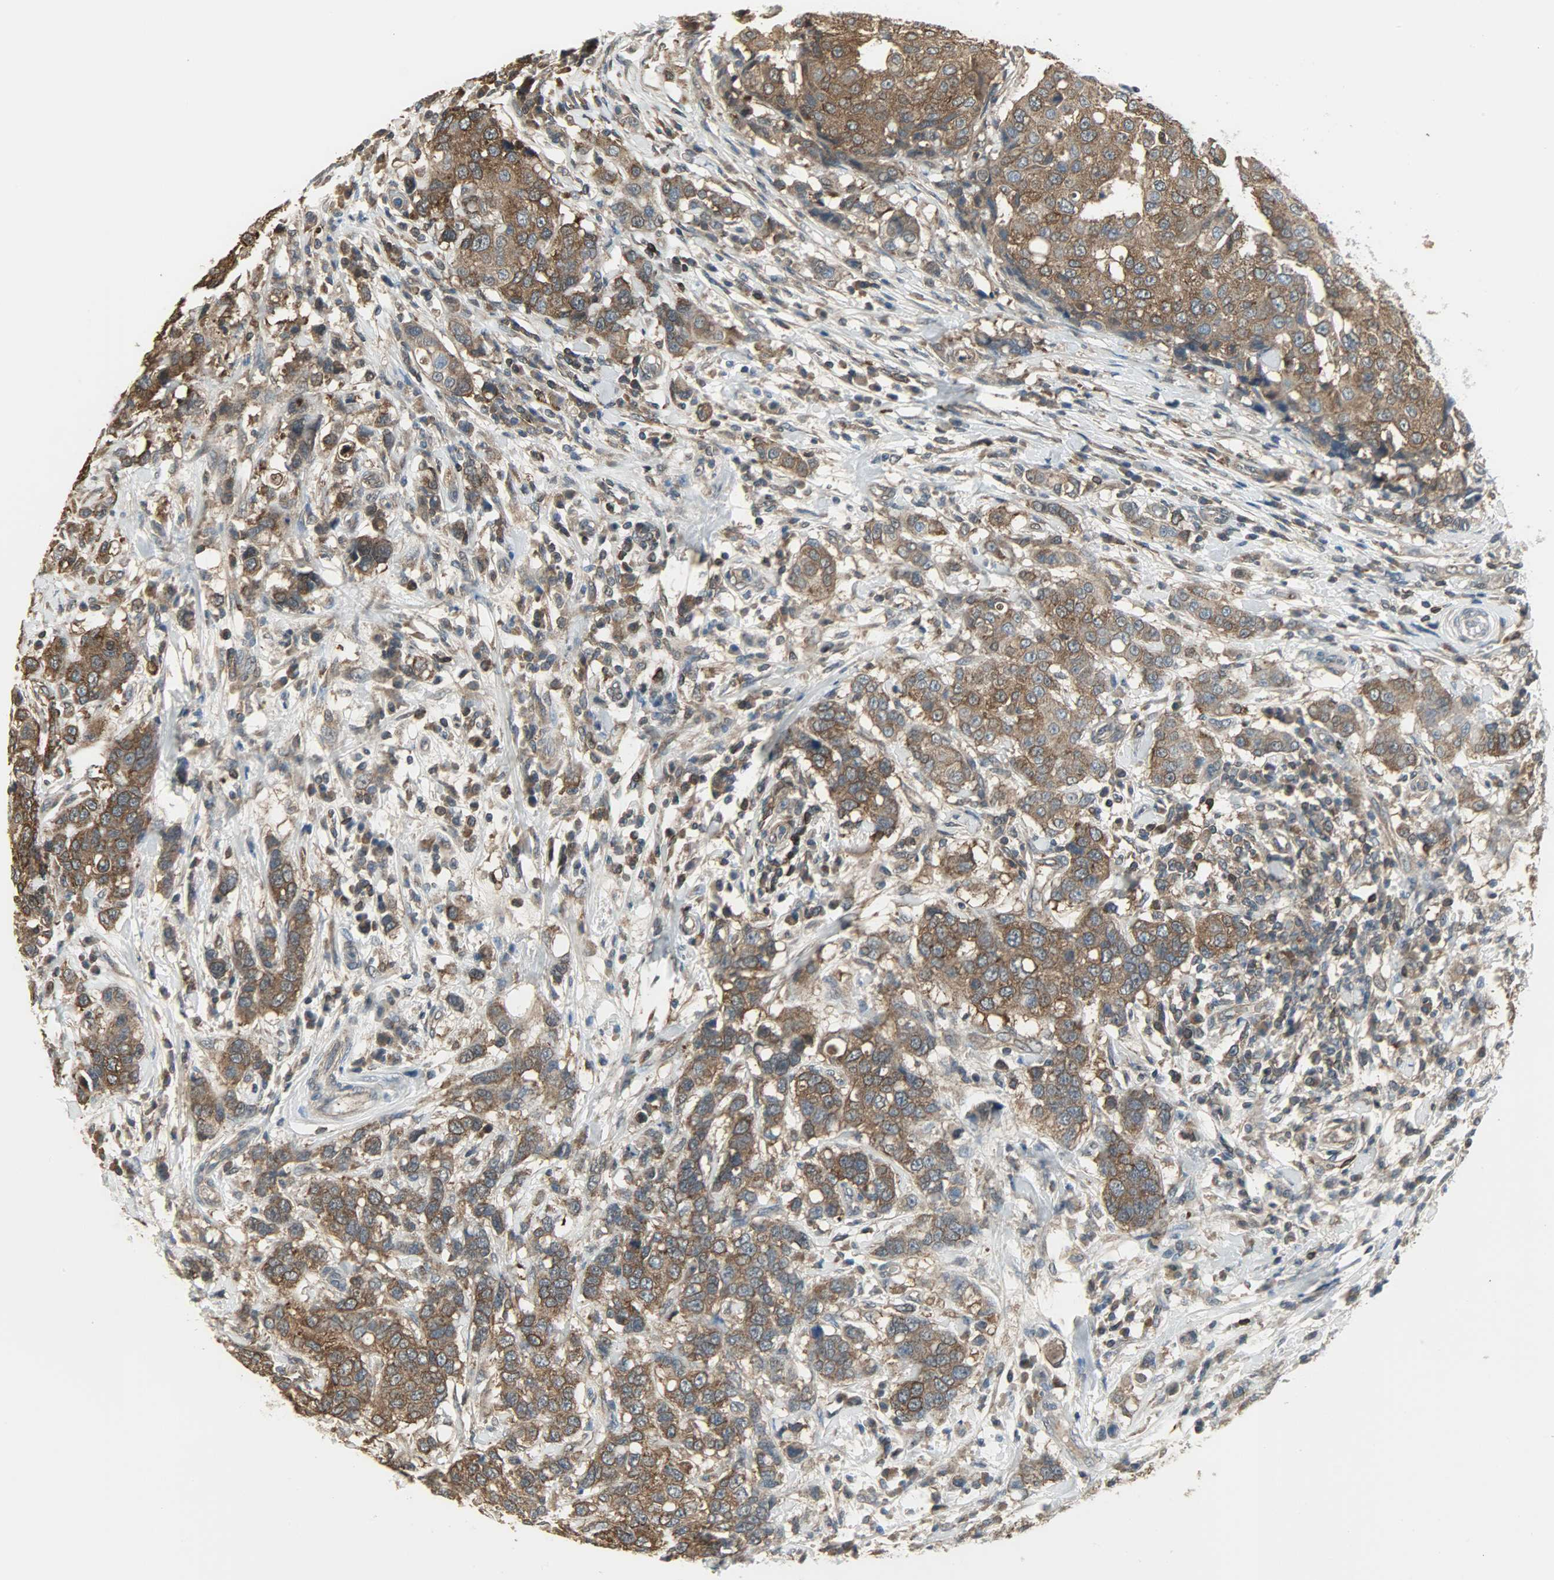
{"staining": {"intensity": "strong", "quantity": ">75%", "location": "cytoplasmic/membranous"}, "tissue": "breast cancer", "cell_type": "Tumor cells", "image_type": "cancer", "snomed": [{"axis": "morphology", "description": "Duct carcinoma"}, {"axis": "topography", "description": "Breast"}], "caption": "The photomicrograph exhibits a brown stain indicating the presence of a protein in the cytoplasmic/membranous of tumor cells in invasive ductal carcinoma (breast). (DAB IHC, brown staining for protein, blue staining for nuclei).", "gene": "LDHB", "patient": {"sex": "female", "age": 27}}